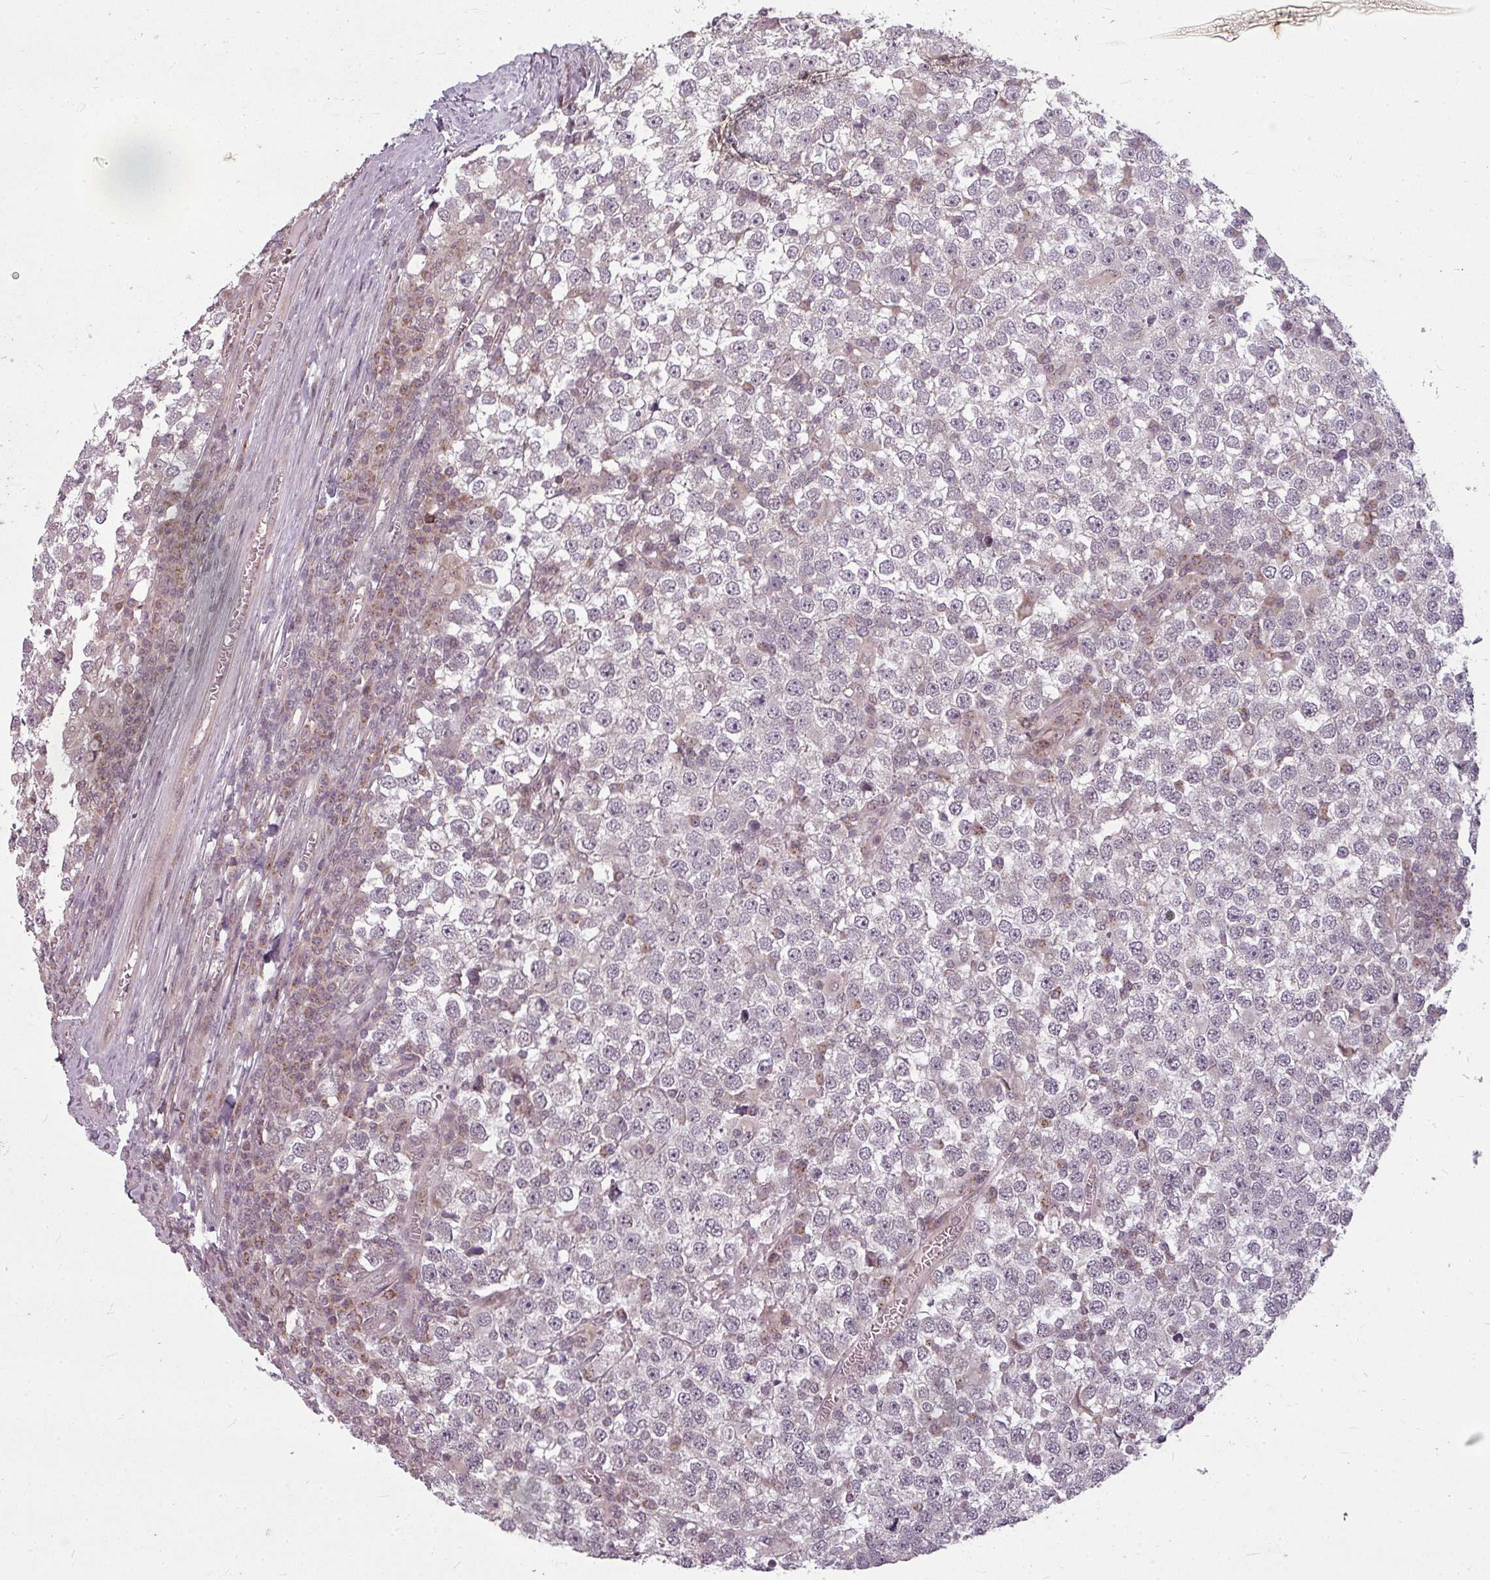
{"staining": {"intensity": "negative", "quantity": "none", "location": "none"}, "tissue": "testis cancer", "cell_type": "Tumor cells", "image_type": "cancer", "snomed": [{"axis": "morphology", "description": "Seminoma, NOS"}, {"axis": "topography", "description": "Testis"}], "caption": "An IHC histopathology image of testis cancer (seminoma) is shown. There is no staining in tumor cells of testis cancer (seminoma).", "gene": "CLIC1", "patient": {"sex": "male", "age": 65}}